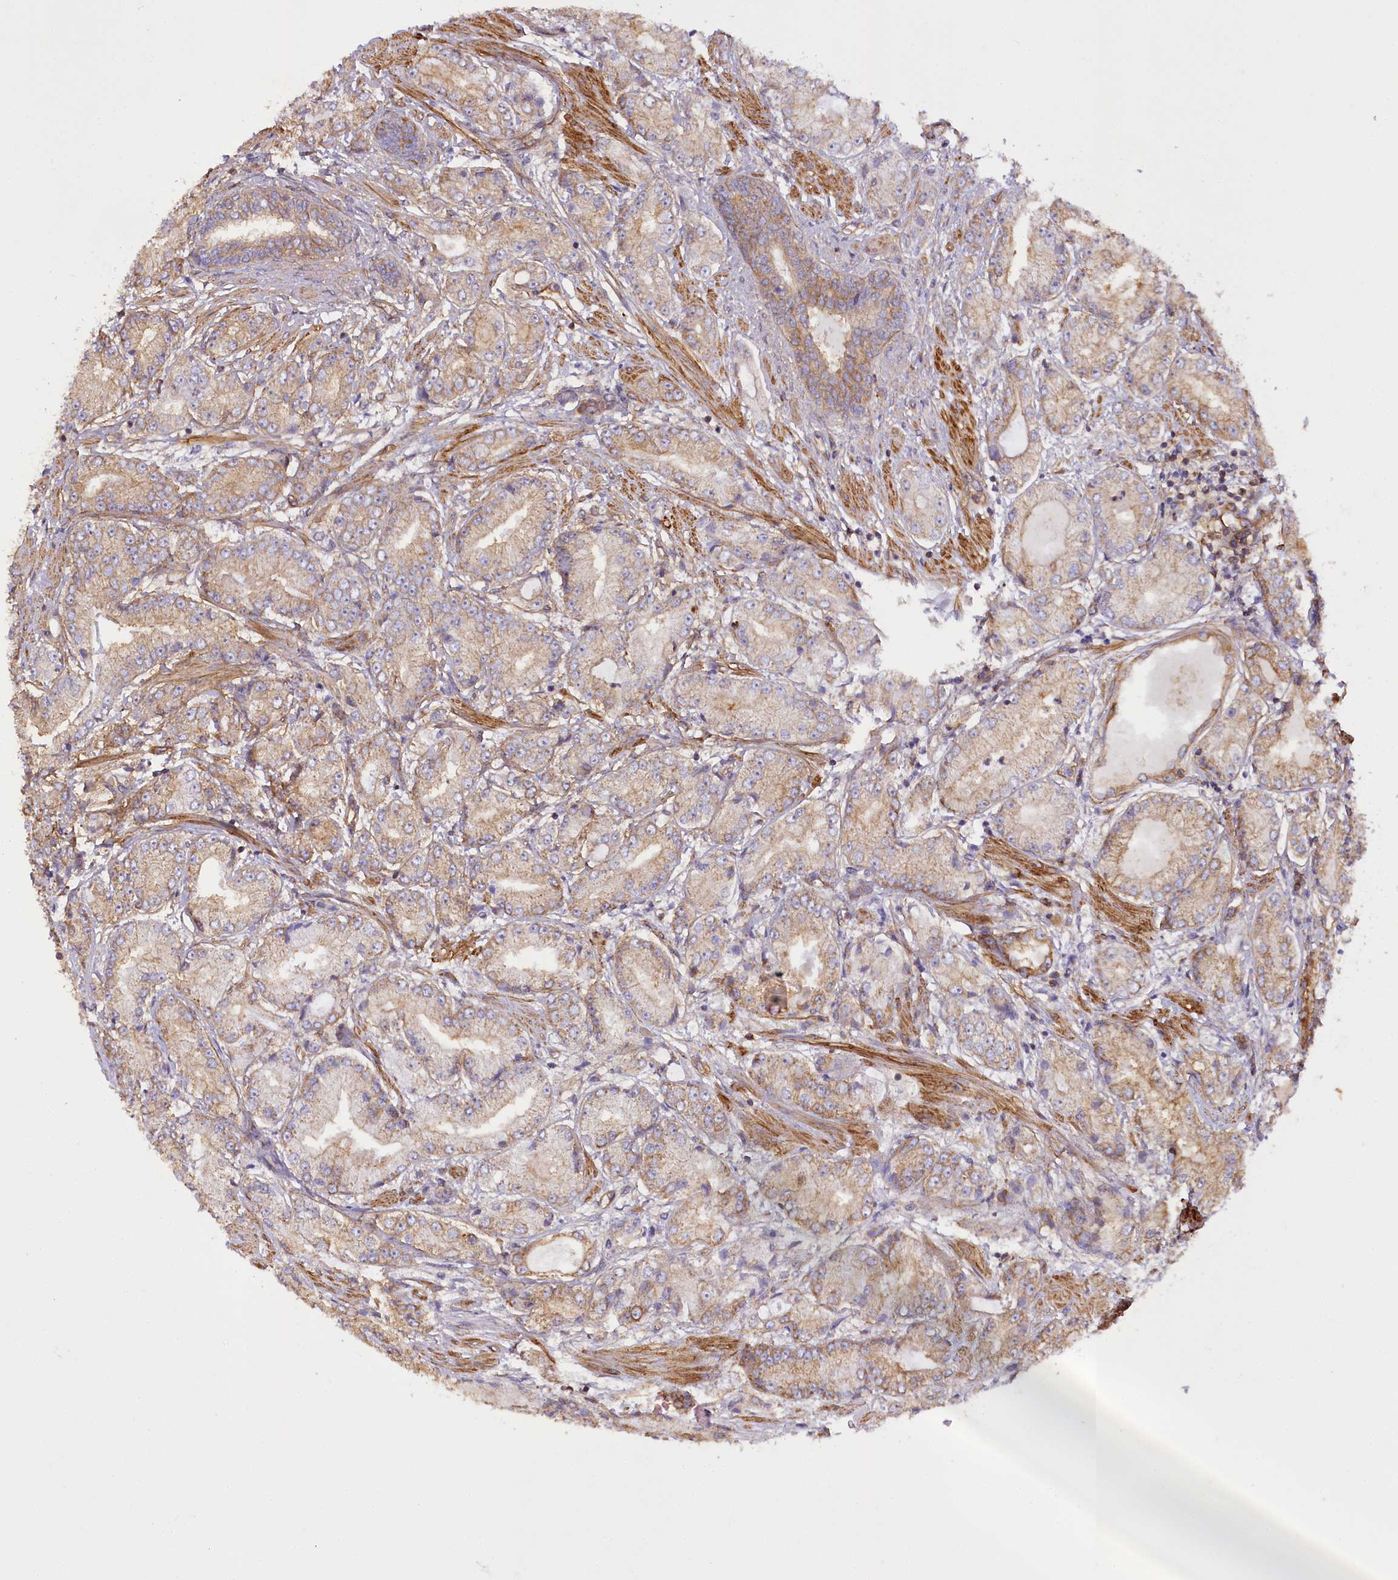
{"staining": {"intensity": "weak", "quantity": ">75%", "location": "cytoplasmic/membranous"}, "tissue": "prostate cancer", "cell_type": "Tumor cells", "image_type": "cancer", "snomed": [{"axis": "morphology", "description": "Adenocarcinoma, High grade"}, {"axis": "topography", "description": "Prostate"}], "caption": "Brown immunohistochemical staining in prostate high-grade adenocarcinoma shows weak cytoplasmic/membranous expression in about >75% of tumor cells.", "gene": "SYNPO2", "patient": {"sex": "male", "age": 59}}